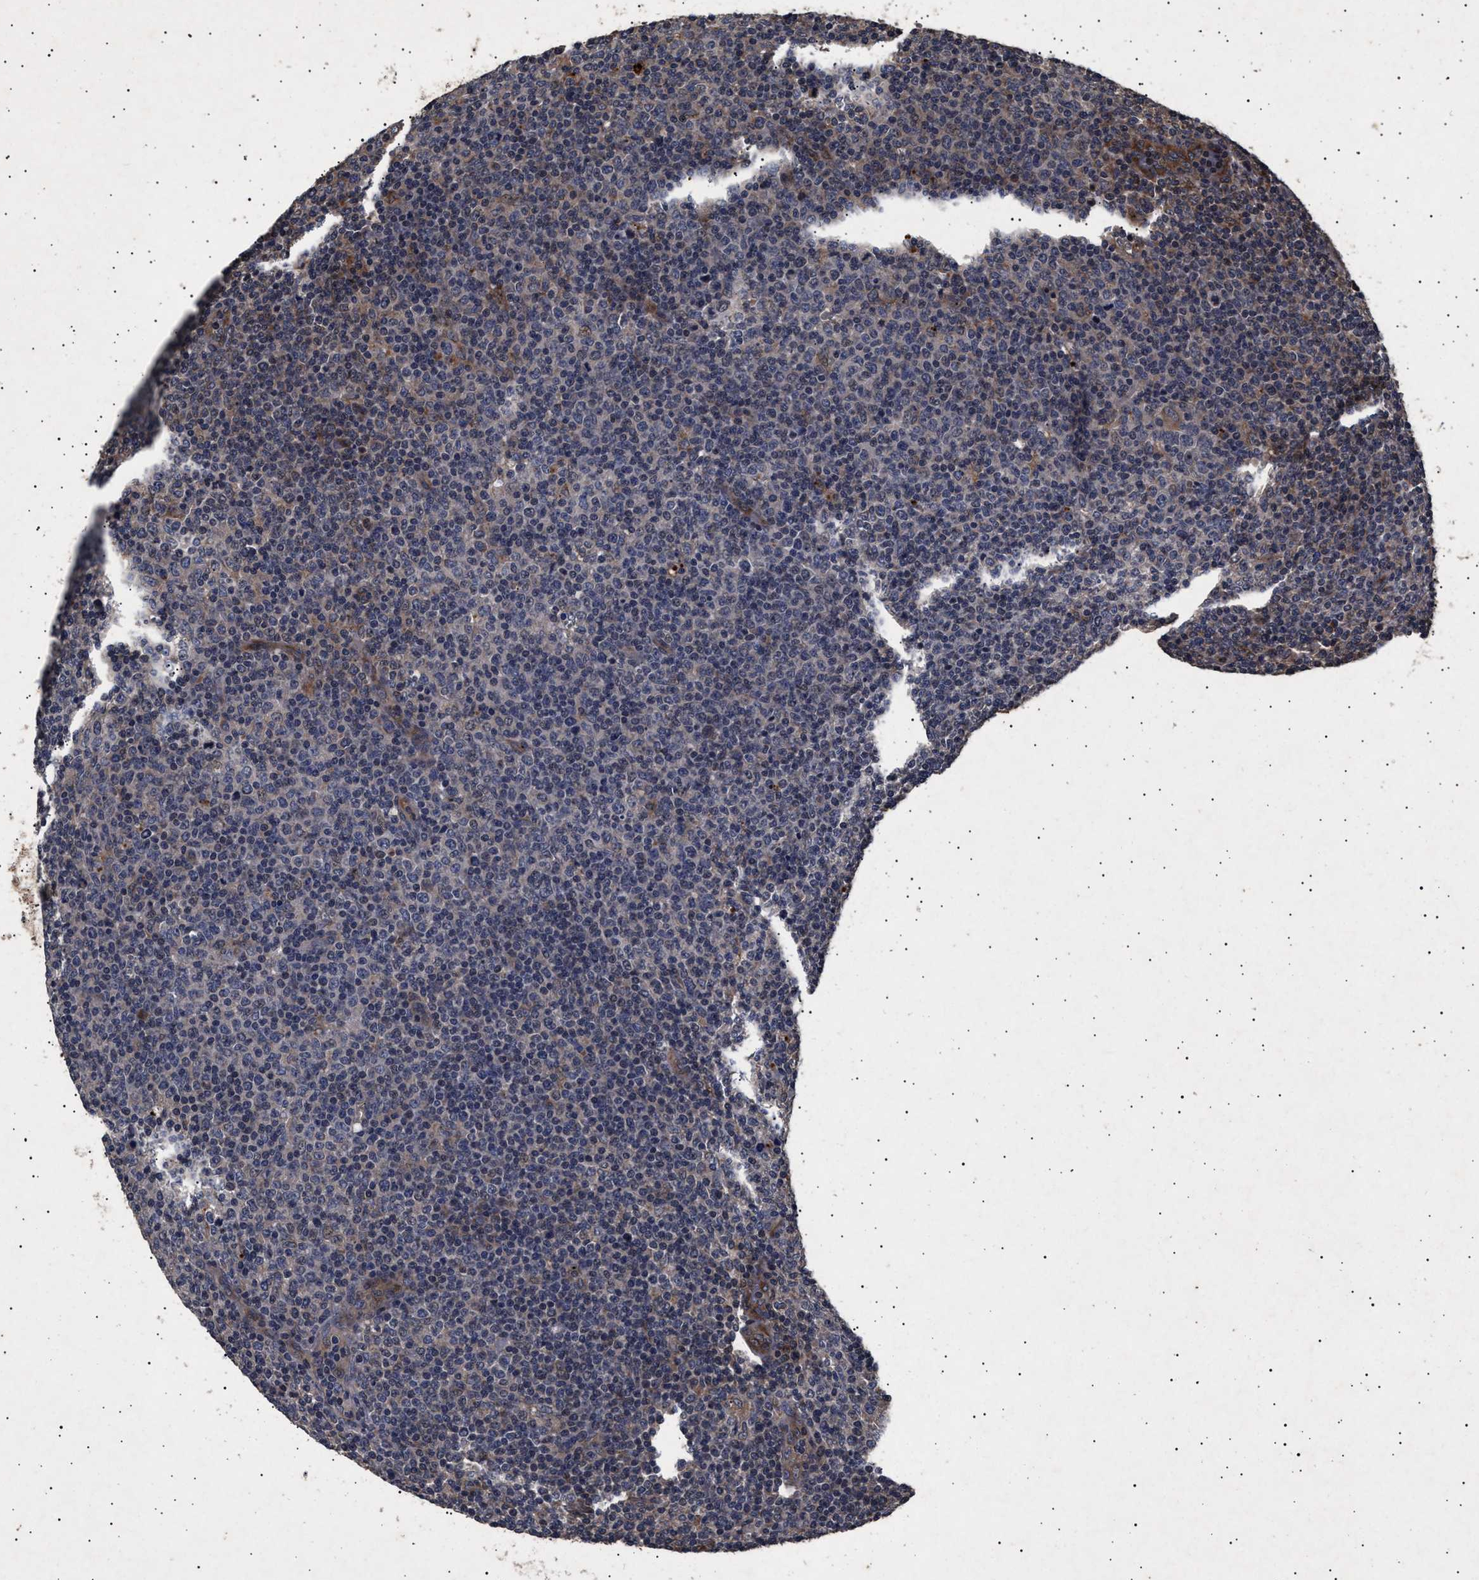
{"staining": {"intensity": "weak", "quantity": "25%-75%", "location": "cytoplasmic/membranous"}, "tissue": "lymphoma", "cell_type": "Tumor cells", "image_type": "cancer", "snomed": [{"axis": "morphology", "description": "Malignant lymphoma, non-Hodgkin's type, Low grade"}, {"axis": "topography", "description": "Lymph node"}], "caption": "Low-grade malignant lymphoma, non-Hodgkin's type stained with a protein marker shows weak staining in tumor cells.", "gene": "ITGB5", "patient": {"sex": "male", "age": 70}}